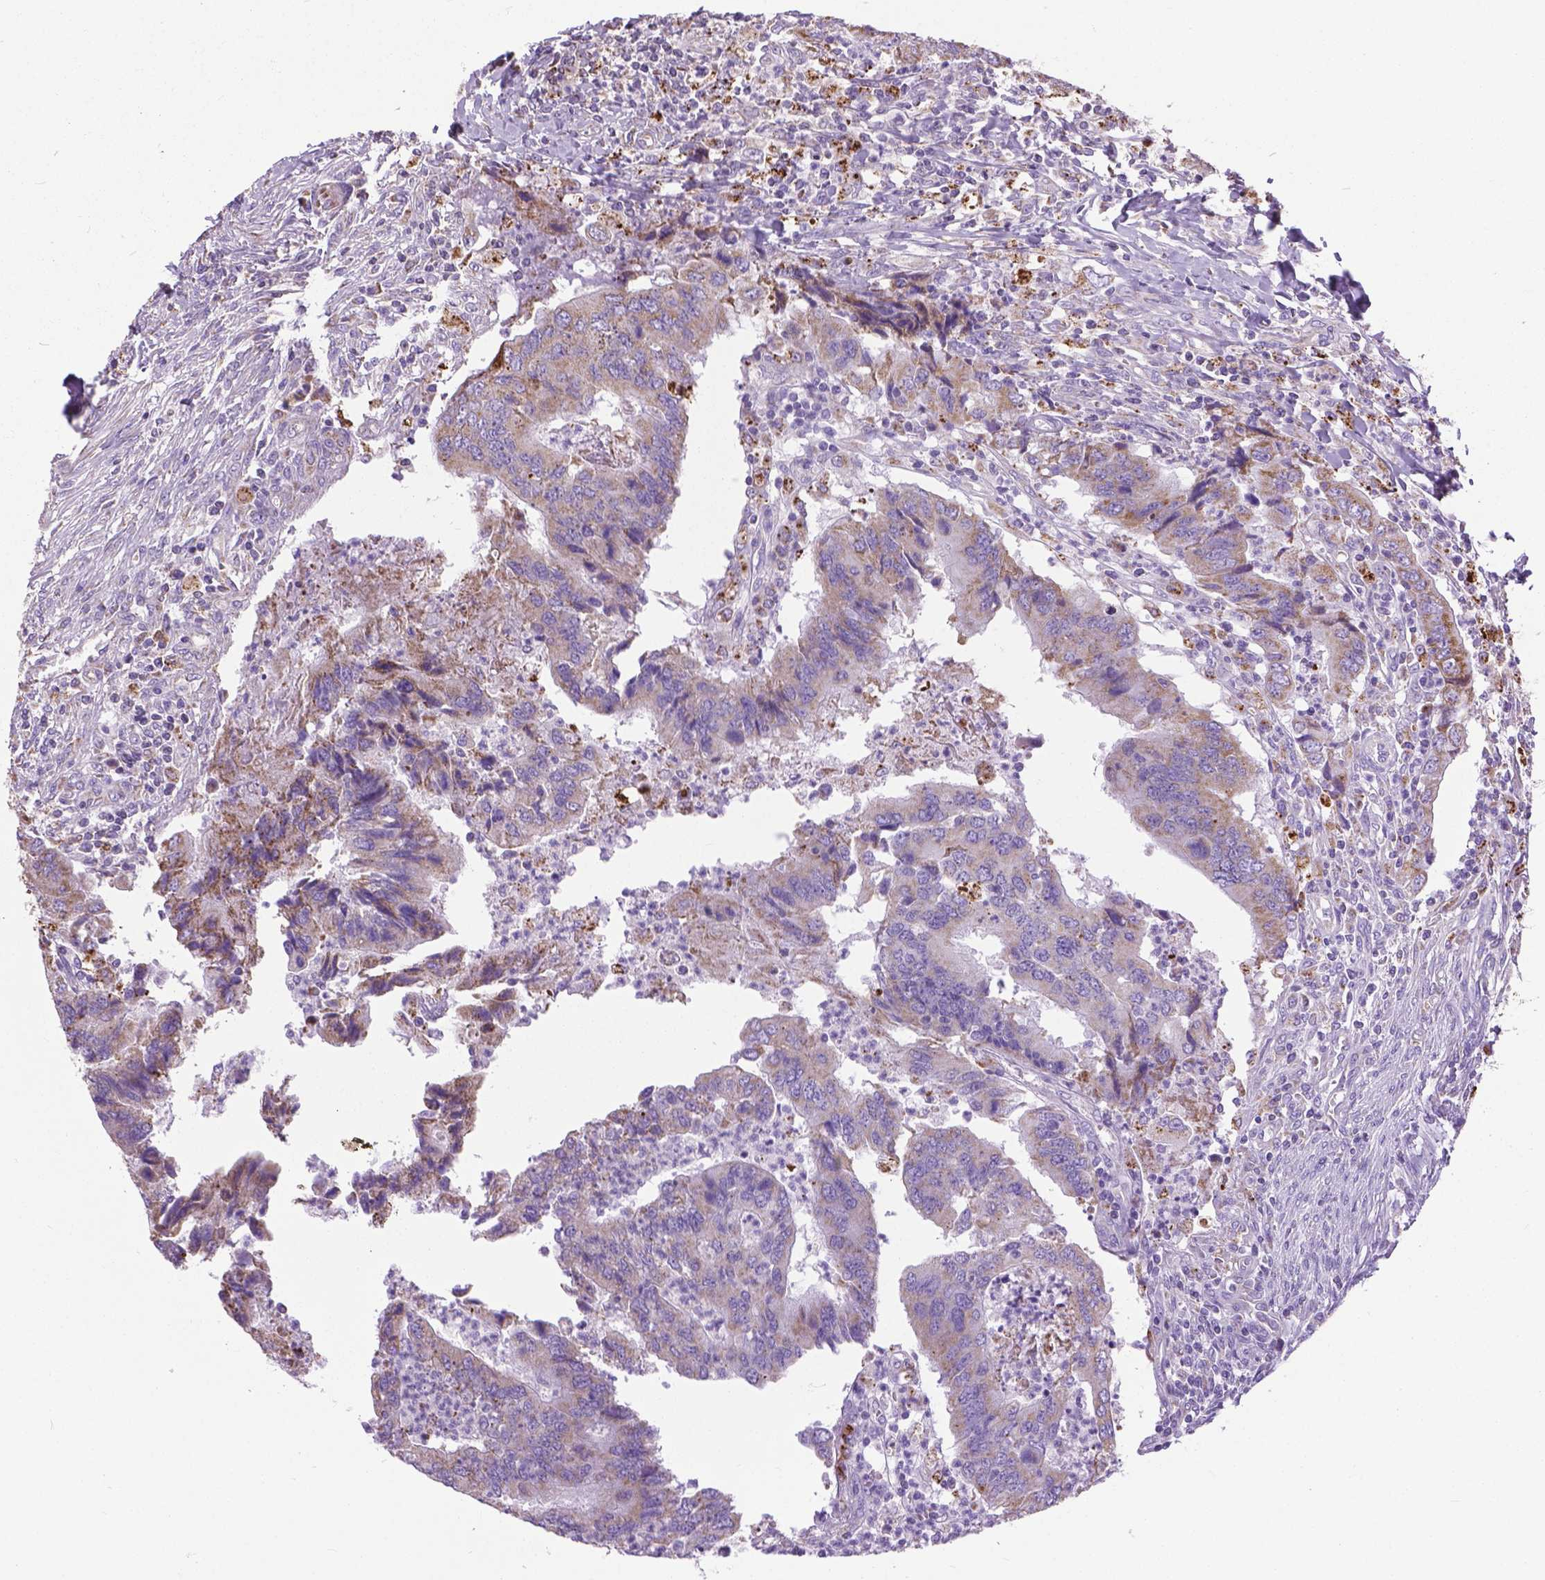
{"staining": {"intensity": "weak", "quantity": "25%-75%", "location": "cytoplasmic/membranous"}, "tissue": "colorectal cancer", "cell_type": "Tumor cells", "image_type": "cancer", "snomed": [{"axis": "morphology", "description": "Adenocarcinoma, NOS"}, {"axis": "topography", "description": "Colon"}], "caption": "Weak cytoplasmic/membranous staining is present in approximately 25%-75% of tumor cells in adenocarcinoma (colorectal).", "gene": "VDAC1", "patient": {"sex": "female", "age": 67}}